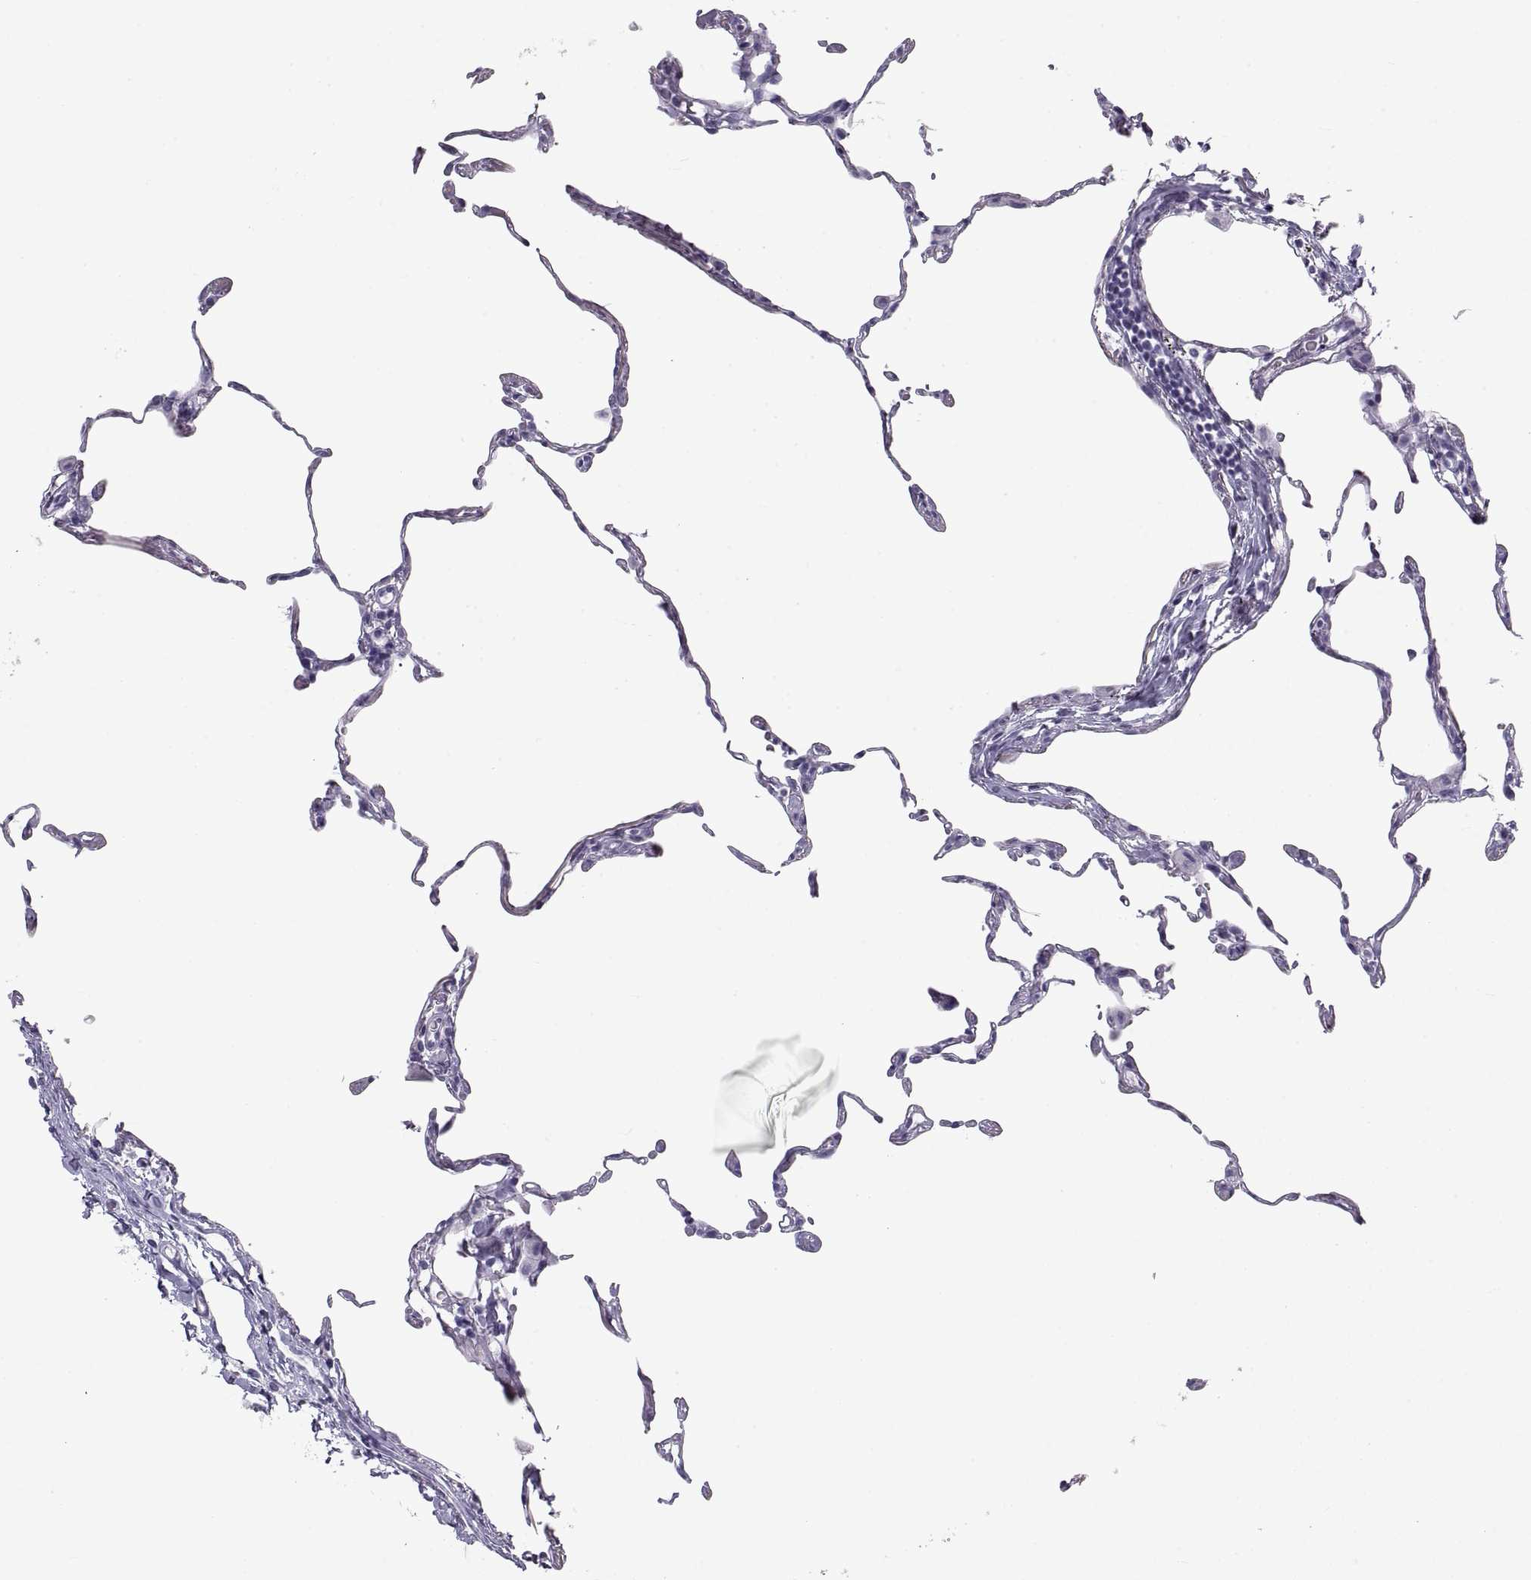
{"staining": {"intensity": "negative", "quantity": "none", "location": "none"}, "tissue": "lung", "cell_type": "Alveolar cells", "image_type": "normal", "snomed": [{"axis": "morphology", "description": "Normal tissue, NOS"}, {"axis": "topography", "description": "Lung"}], "caption": "Alveolar cells show no significant protein positivity in unremarkable lung. Brightfield microscopy of IHC stained with DAB (3,3'-diaminobenzidine) (brown) and hematoxylin (blue), captured at high magnification.", "gene": "RLBP1", "patient": {"sex": "female", "age": 57}}